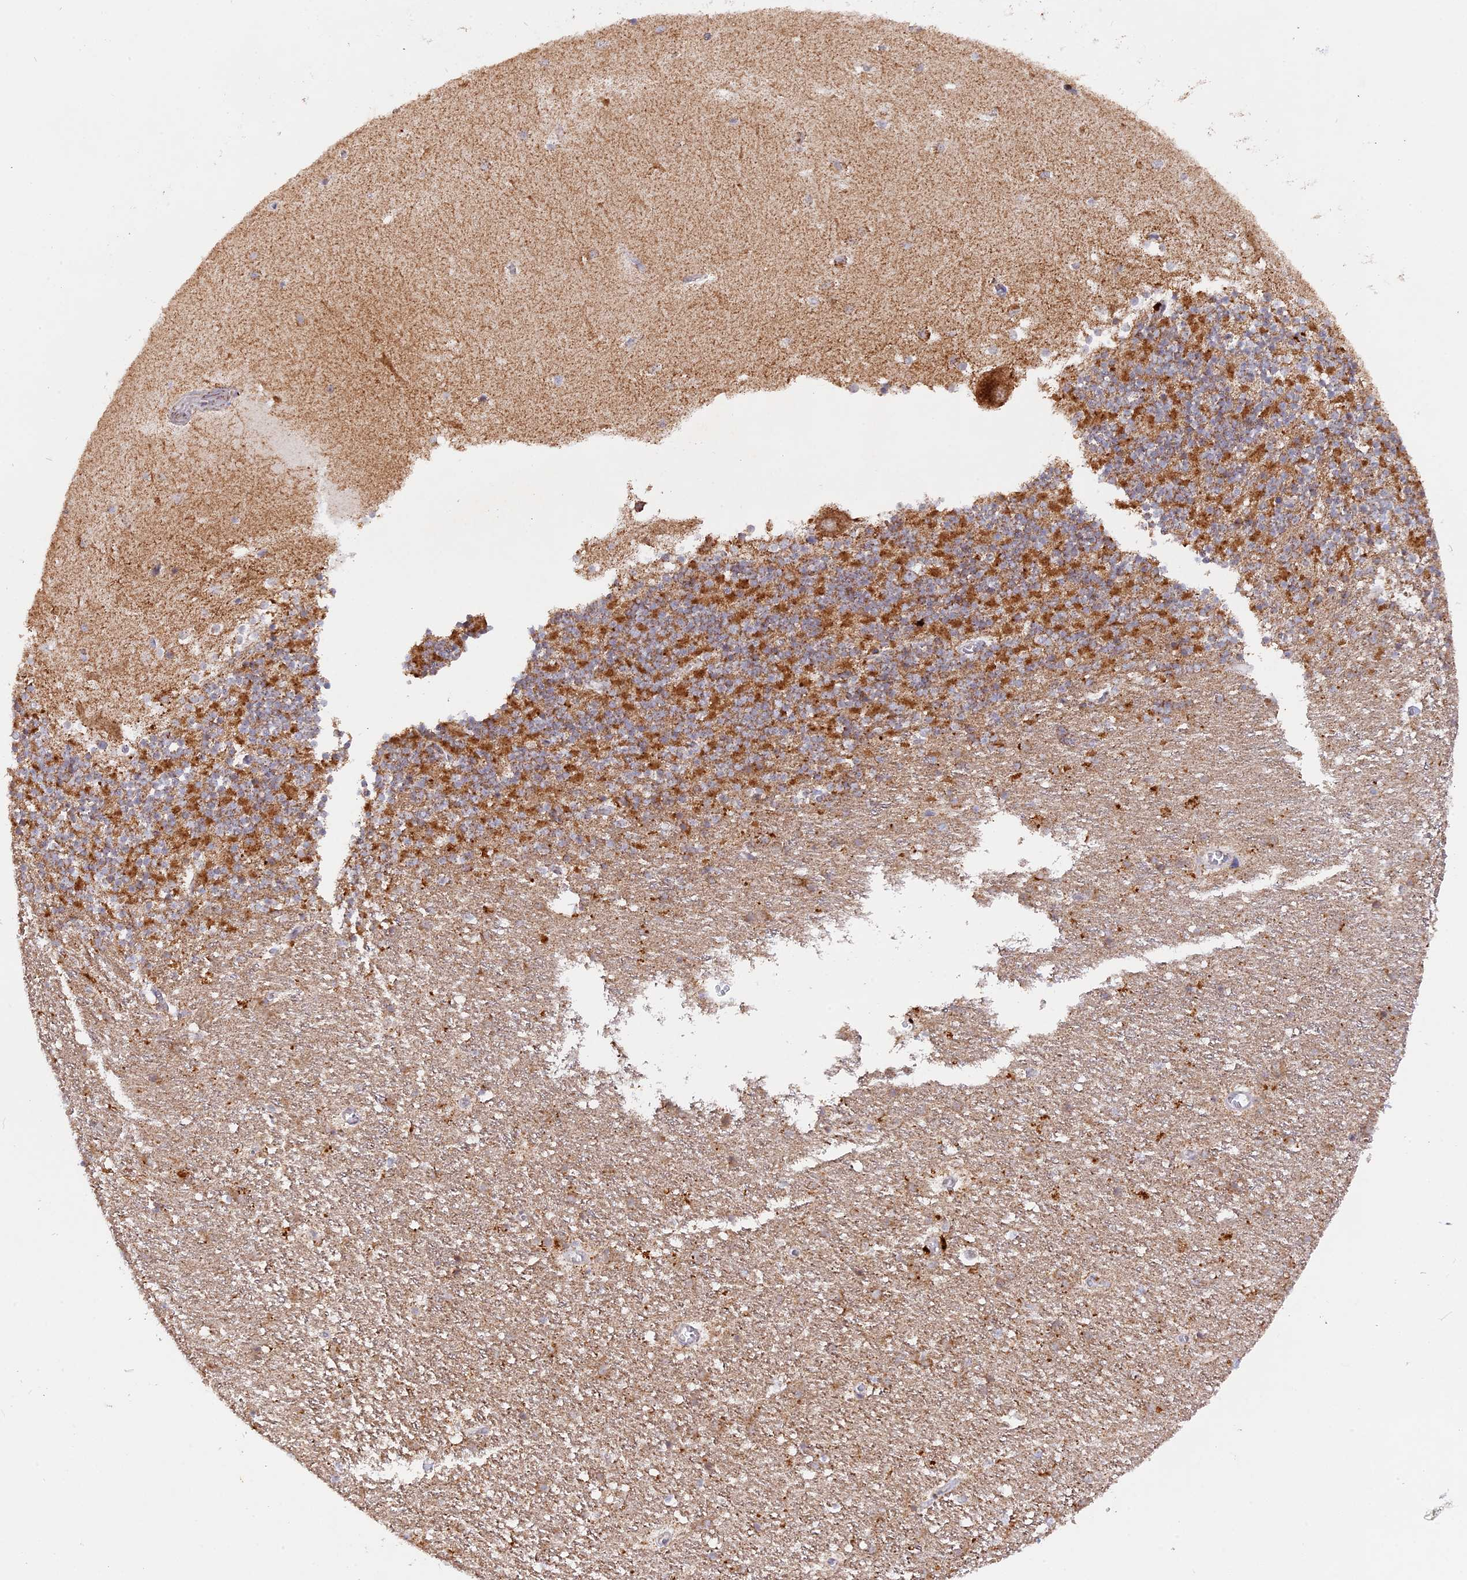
{"staining": {"intensity": "moderate", "quantity": "25%-75%", "location": "cytoplasmic/membranous"}, "tissue": "cerebellum", "cell_type": "Cells in granular layer", "image_type": "normal", "snomed": [{"axis": "morphology", "description": "Normal tissue, NOS"}, {"axis": "topography", "description": "Cerebellum"}], "caption": "About 25%-75% of cells in granular layer in normal cerebellum display moderate cytoplasmic/membranous protein staining as visualized by brown immunohistochemical staining.", "gene": "MPV17L", "patient": {"sex": "male", "age": 54}}